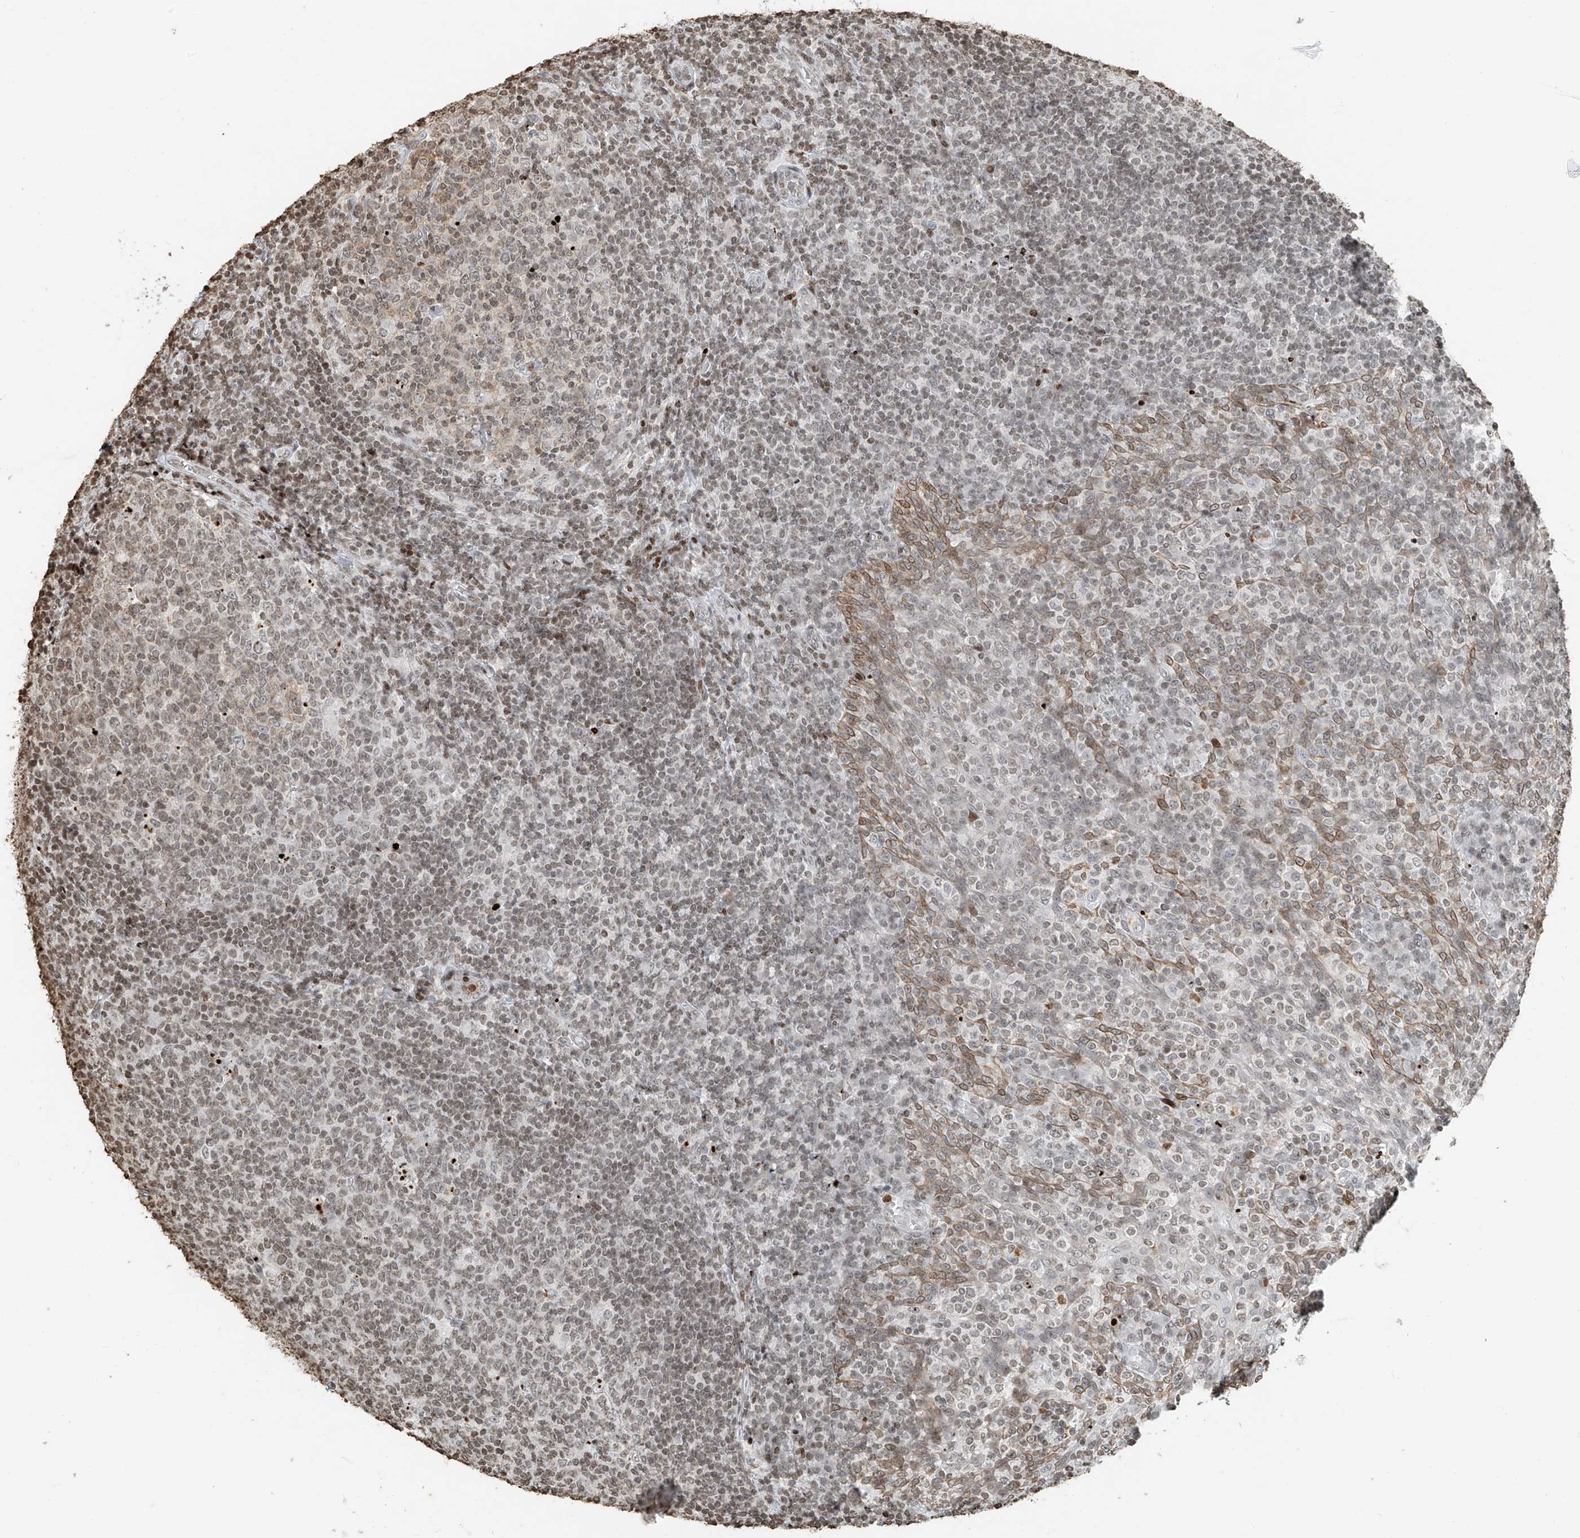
{"staining": {"intensity": "weak", "quantity": "25%-75%", "location": "nuclear"}, "tissue": "tonsil", "cell_type": "Germinal center cells", "image_type": "normal", "snomed": [{"axis": "morphology", "description": "Normal tissue, NOS"}, {"axis": "topography", "description": "Tonsil"}], "caption": "This image exhibits IHC staining of benign tonsil, with low weak nuclear staining in about 25%-75% of germinal center cells.", "gene": "C17orf58", "patient": {"sex": "female", "age": 19}}